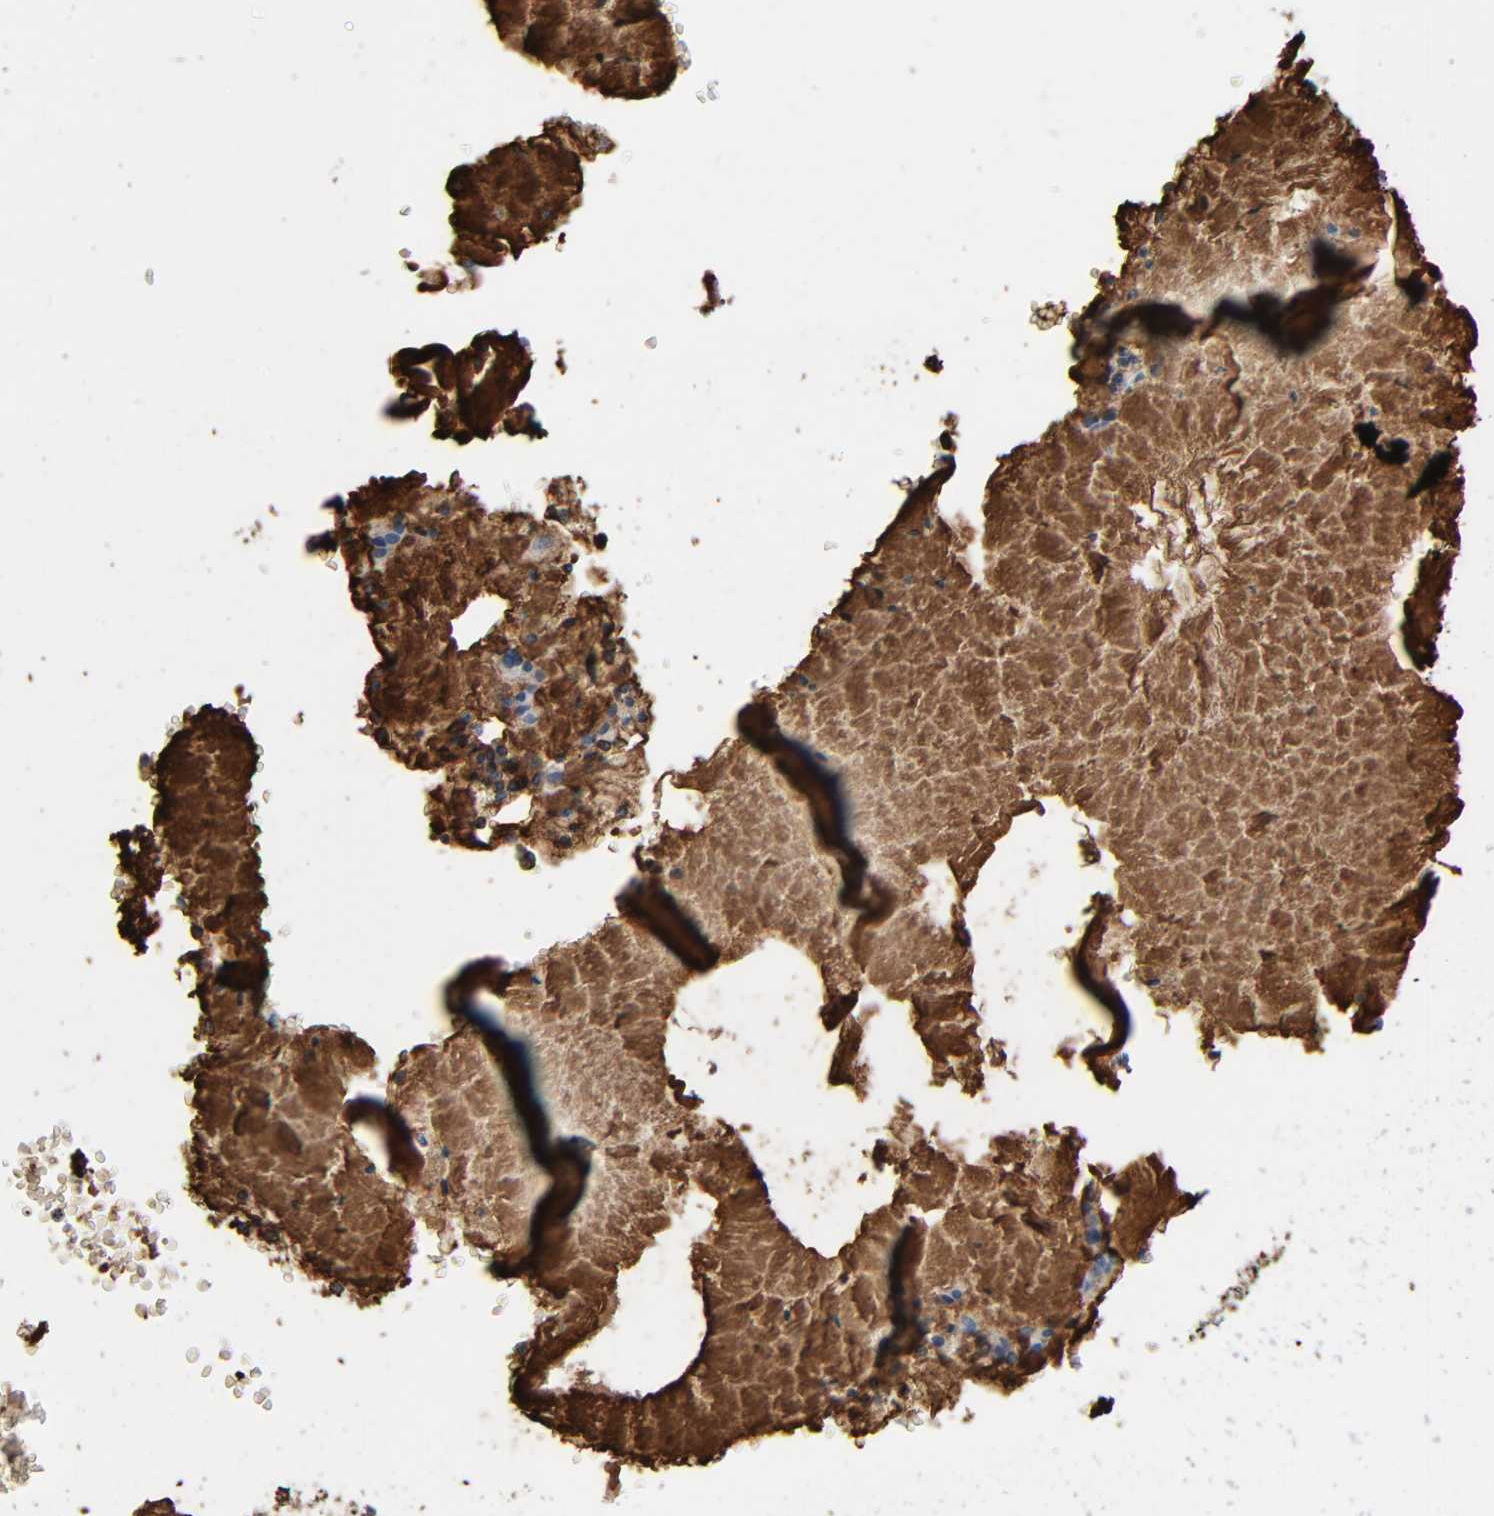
{"staining": {"intensity": "strong", "quantity": "25%-75%", "location": "cytoplasmic/membranous"}, "tissue": "bronchus", "cell_type": "Respiratory epithelial cells", "image_type": "normal", "snomed": [{"axis": "morphology", "description": "Normal tissue, NOS"}, {"axis": "topography", "description": "Bronchus"}, {"axis": "topography", "description": "Lung"}], "caption": "Brown immunohistochemical staining in normal human bronchus displays strong cytoplasmic/membranous staining in approximately 25%-75% of respiratory epithelial cells.", "gene": "C3", "patient": {"sex": "female", "age": 56}}